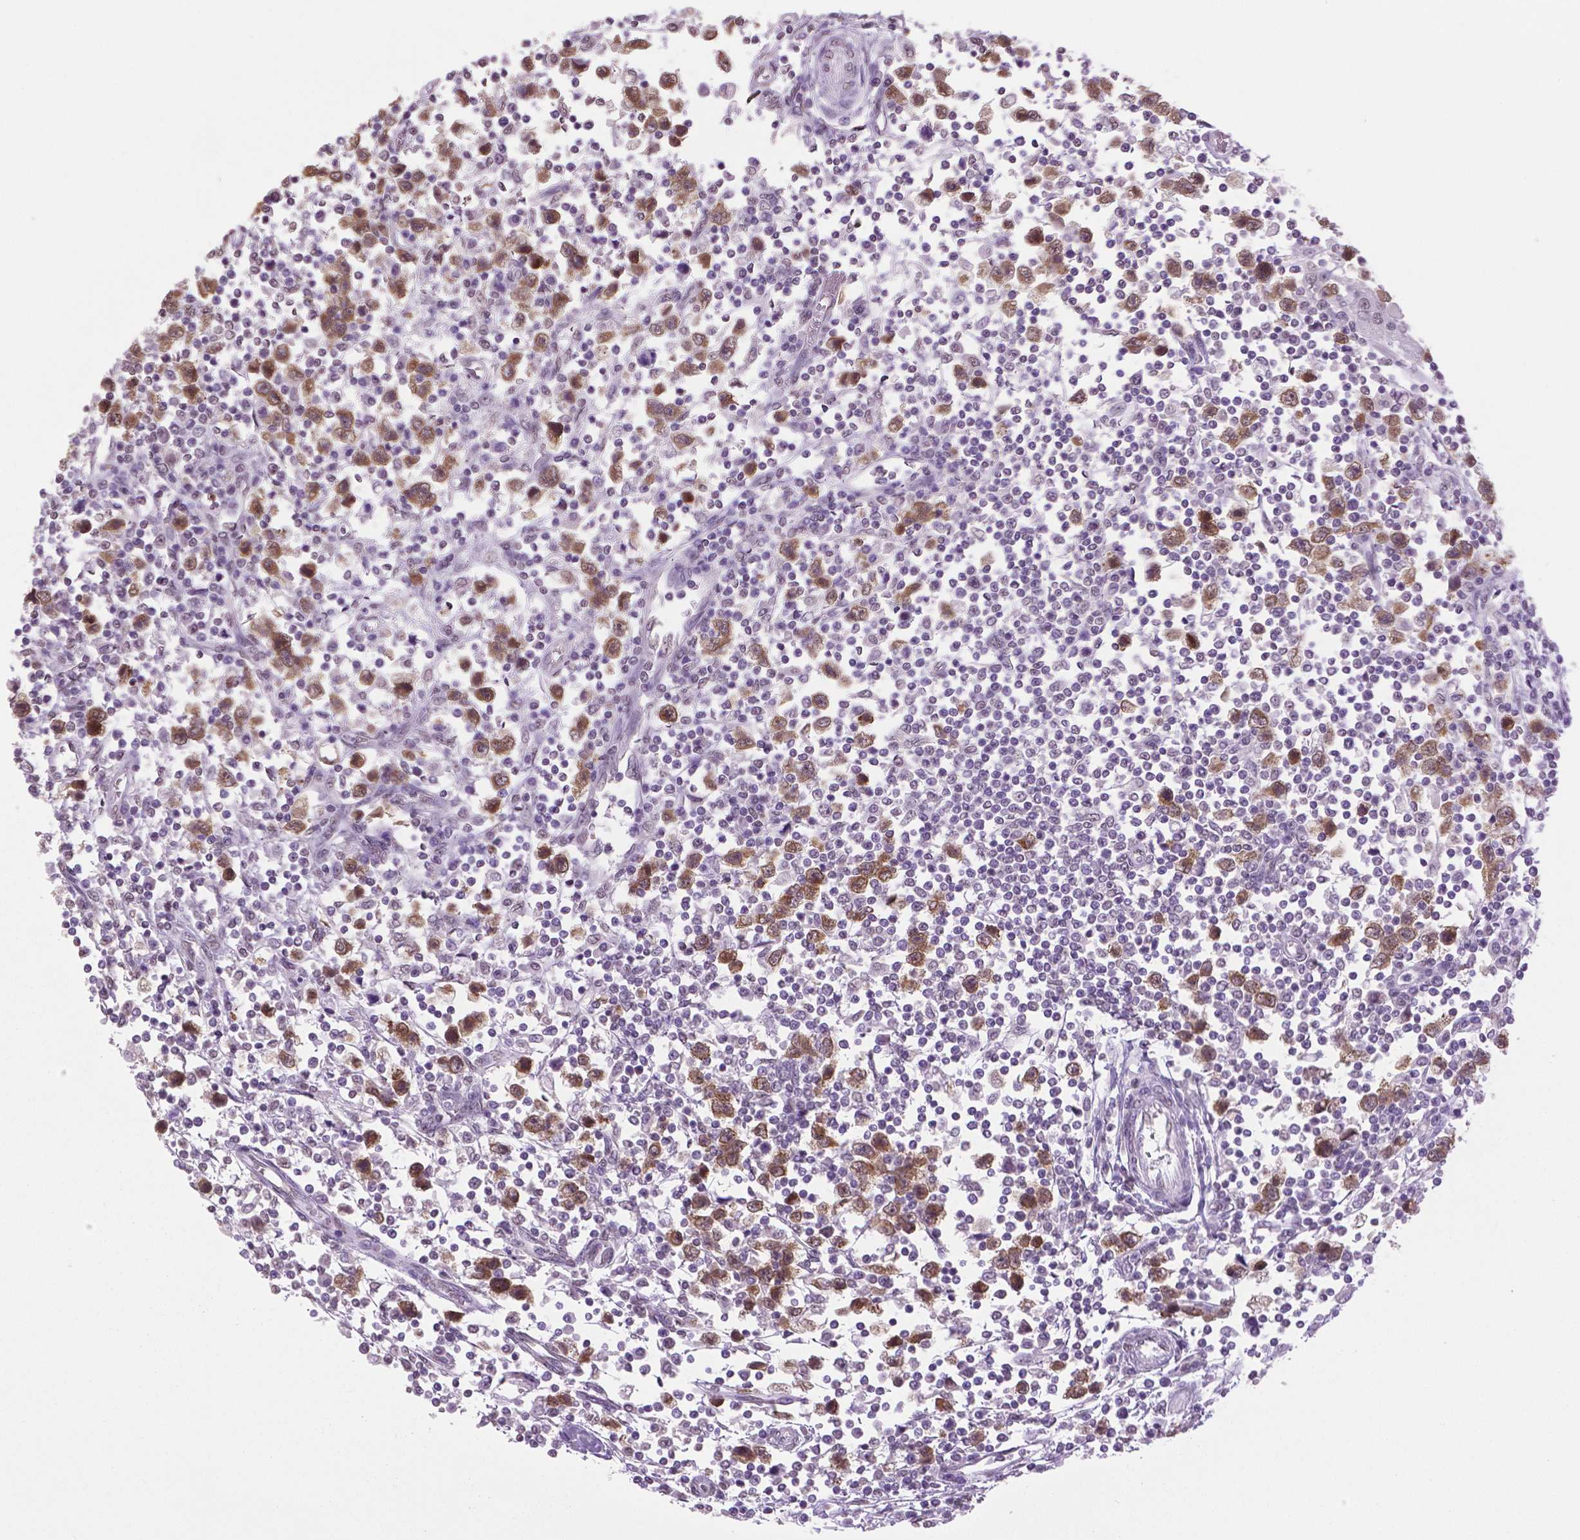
{"staining": {"intensity": "moderate", "quantity": ">75%", "location": "cytoplasmic/membranous,nuclear"}, "tissue": "testis cancer", "cell_type": "Tumor cells", "image_type": "cancer", "snomed": [{"axis": "morphology", "description": "Seminoma, NOS"}, {"axis": "topography", "description": "Testis"}], "caption": "Tumor cells demonstrate medium levels of moderate cytoplasmic/membranous and nuclear staining in approximately >75% of cells in testis cancer.", "gene": "IGF2BP1", "patient": {"sex": "male", "age": 34}}